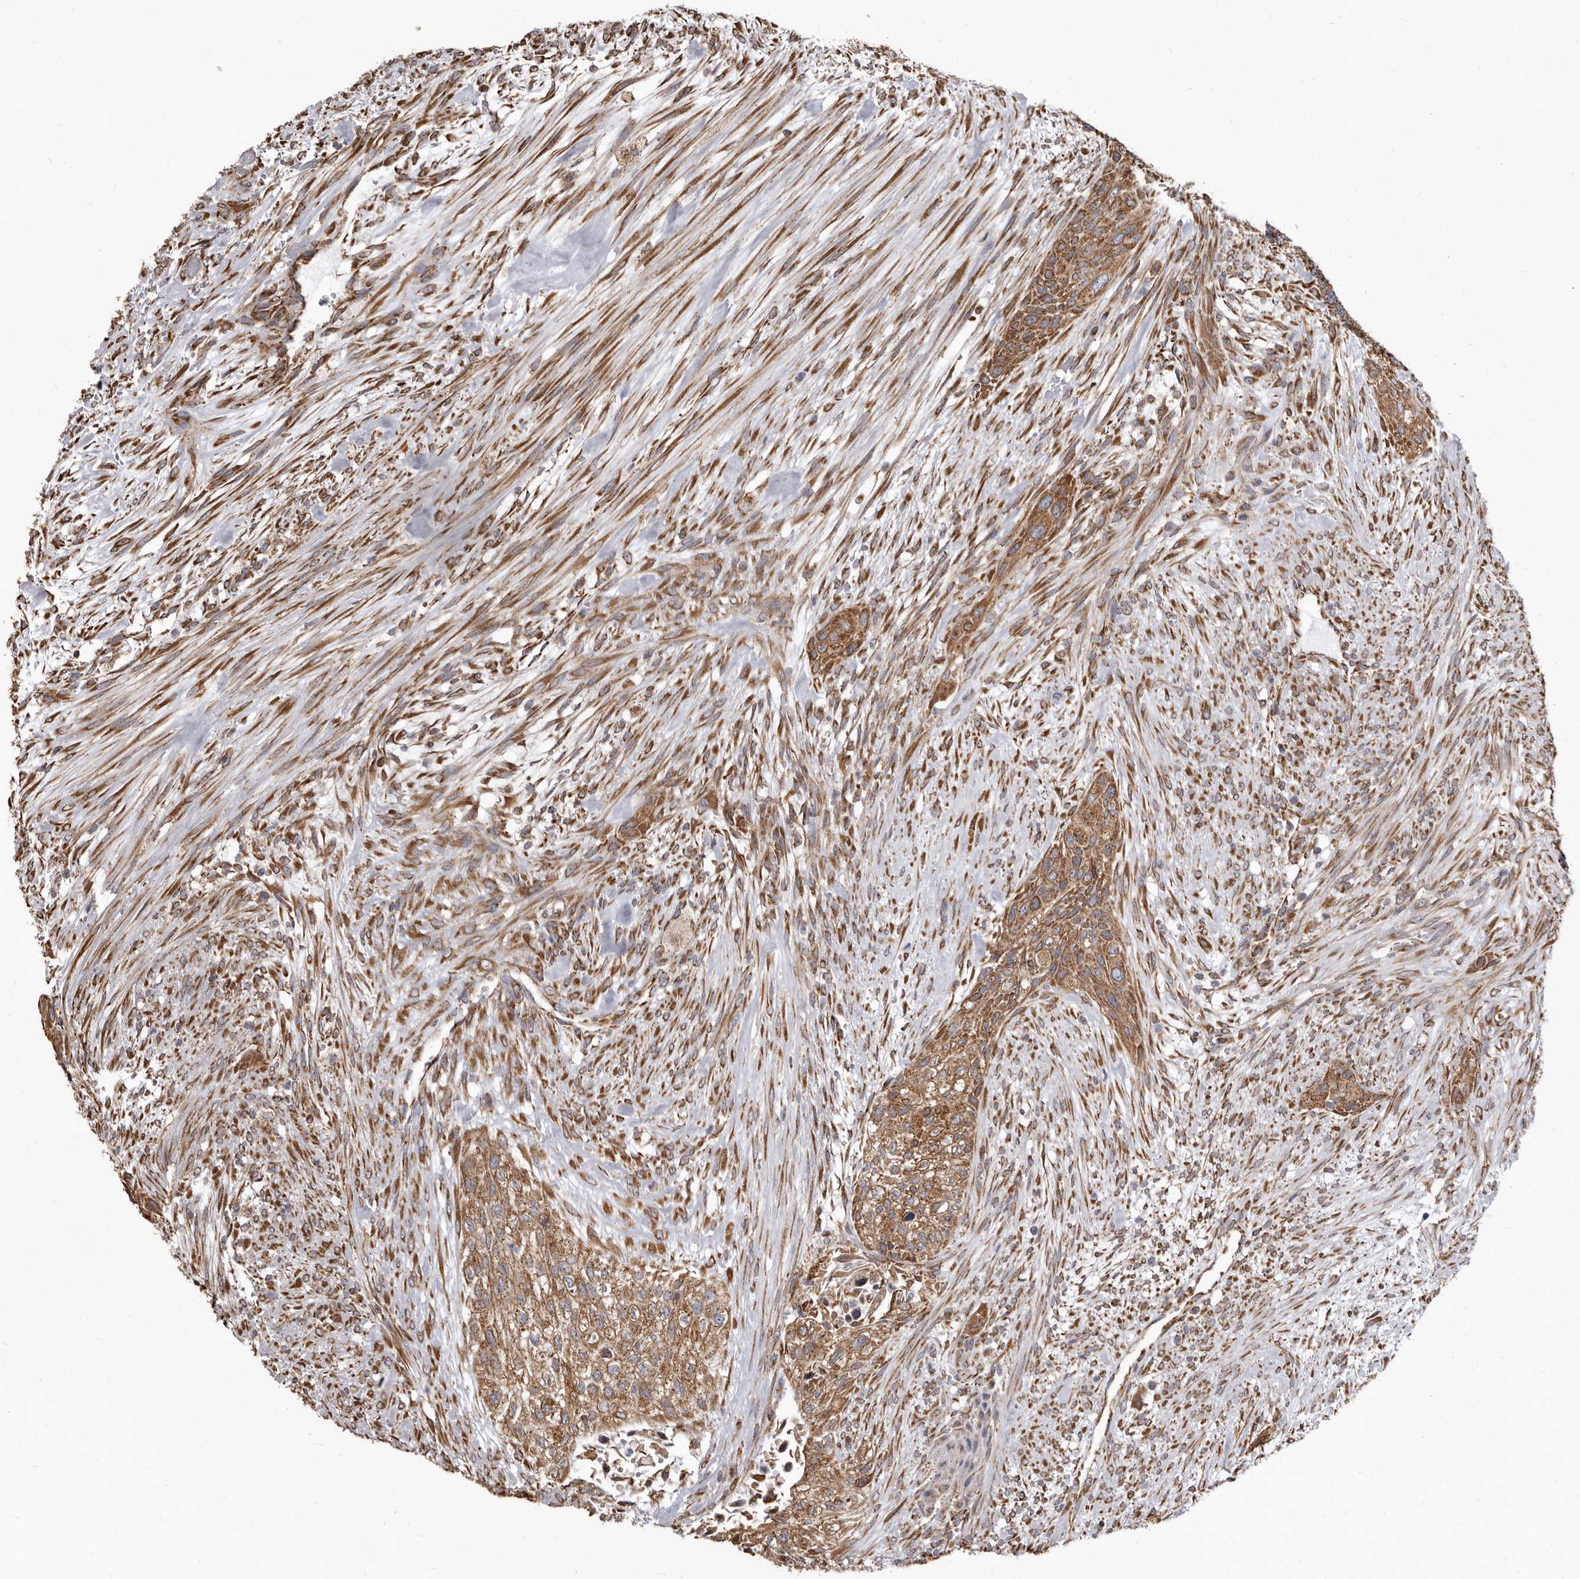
{"staining": {"intensity": "moderate", "quantity": ">75%", "location": "cytoplasmic/membranous"}, "tissue": "urothelial cancer", "cell_type": "Tumor cells", "image_type": "cancer", "snomed": [{"axis": "morphology", "description": "Urothelial carcinoma, High grade"}, {"axis": "topography", "description": "Urinary bladder"}], "caption": "A micrograph of human high-grade urothelial carcinoma stained for a protein exhibits moderate cytoplasmic/membranous brown staining in tumor cells.", "gene": "CDK5RAP3", "patient": {"sex": "male", "age": 35}}